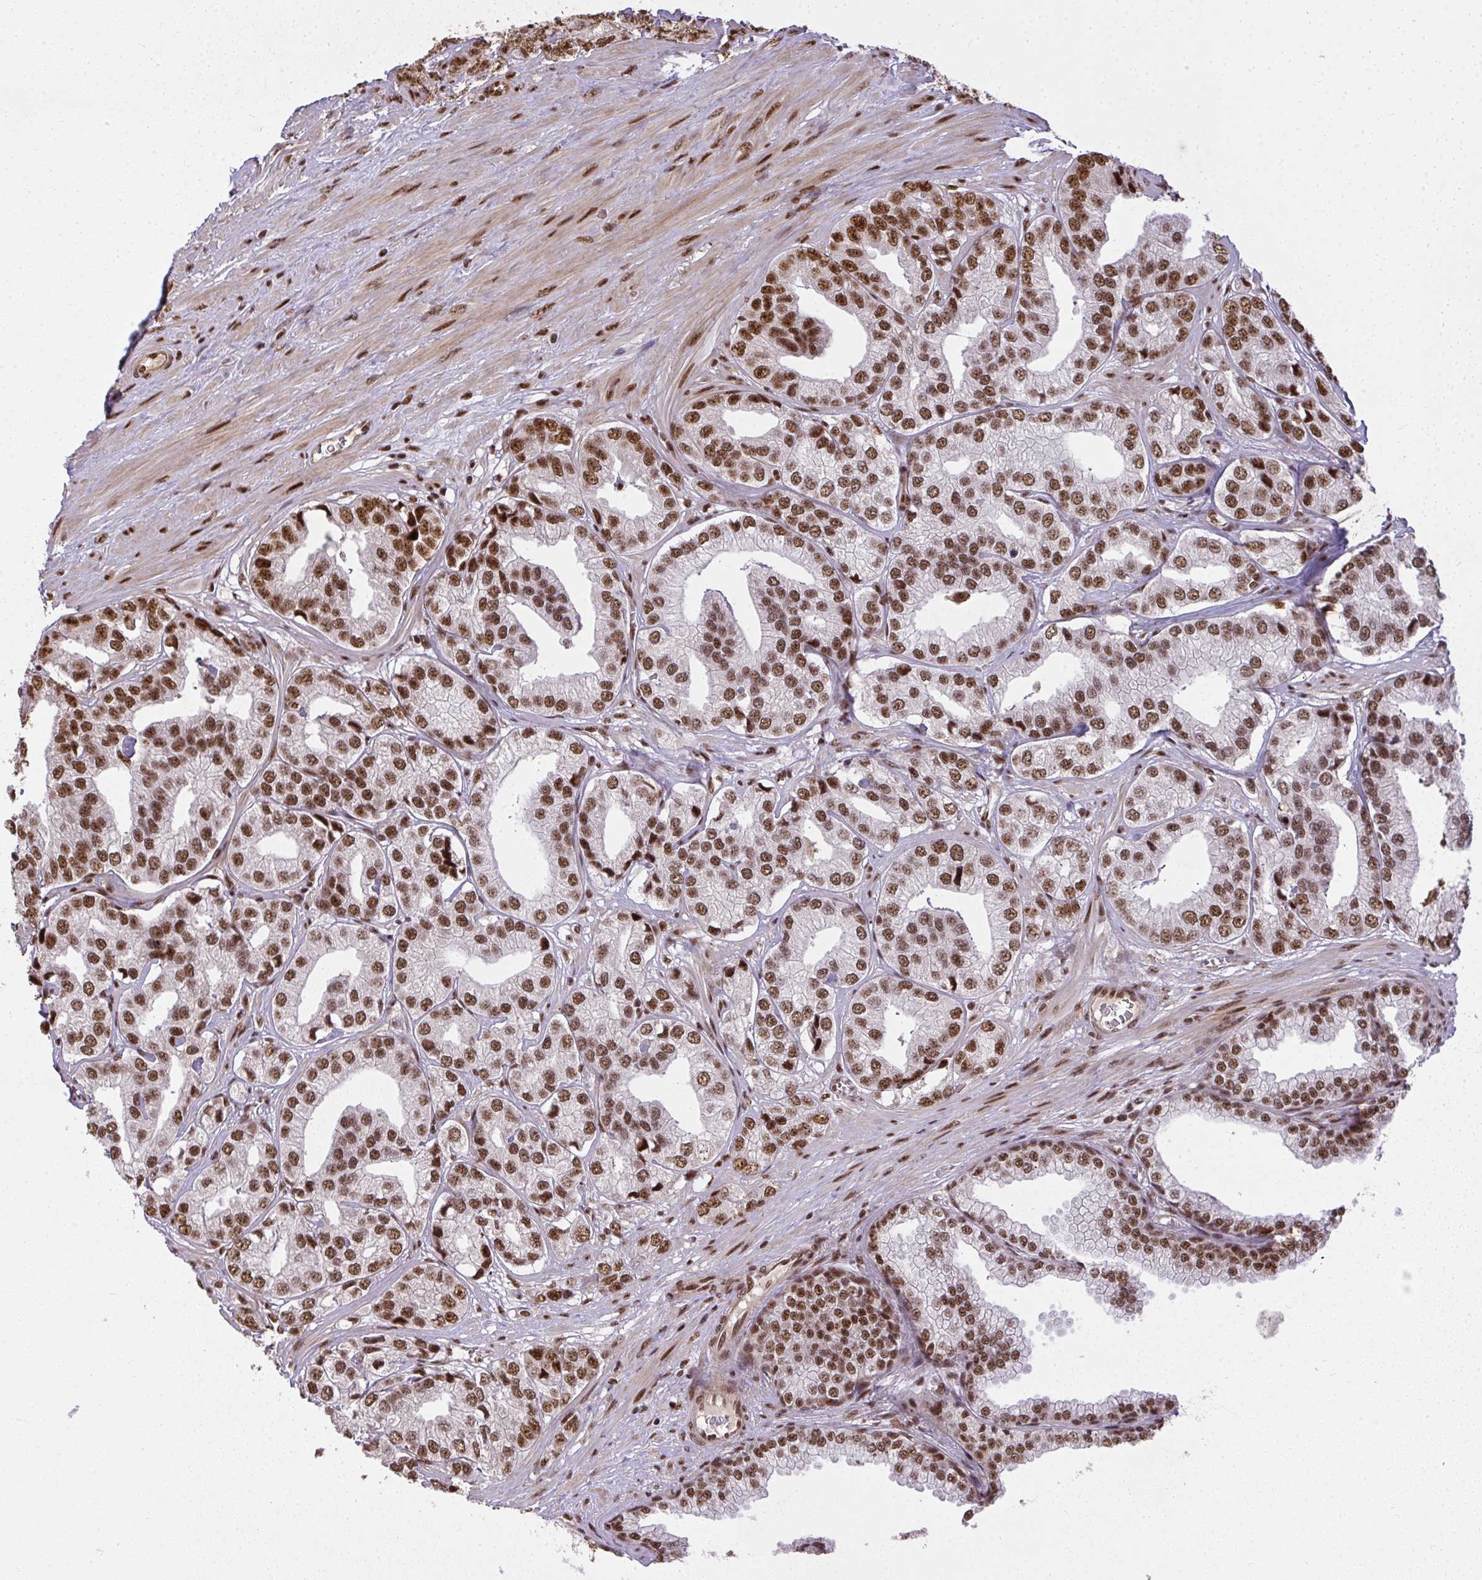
{"staining": {"intensity": "moderate", "quantity": ">75%", "location": "nuclear"}, "tissue": "prostate cancer", "cell_type": "Tumor cells", "image_type": "cancer", "snomed": [{"axis": "morphology", "description": "Adenocarcinoma, High grade"}, {"axis": "topography", "description": "Prostate"}], "caption": "Immunohistochemistry (IHC) micrograph of neoplastic tissue: human high-grade adenocarcinoma (prostate) stained using IHC reveals medium levels of moderate protein expression localized specifically in the nuclear of tumor cells, appearing as a nuclear brown color.", "gene": "U2AF1", "patient": {"sex": "male", "age": 58}}